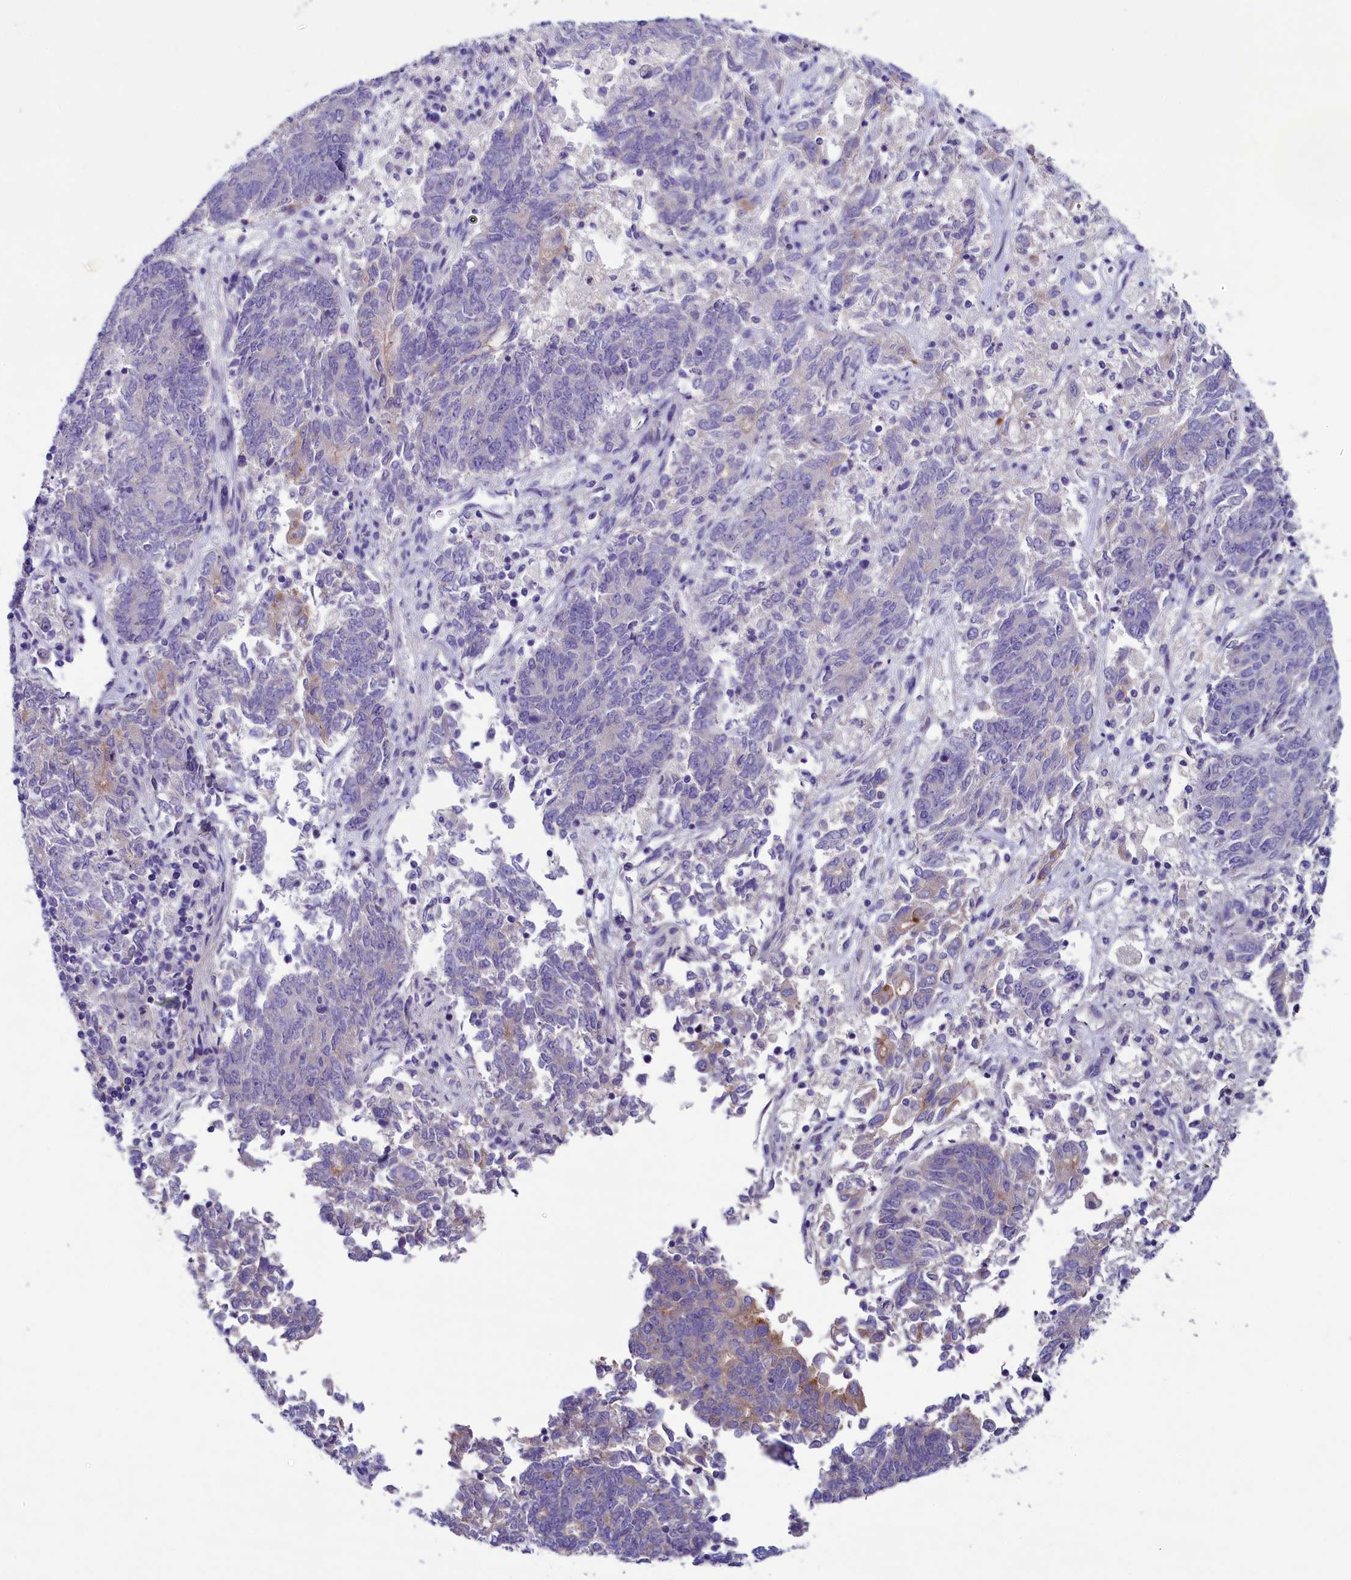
{"staining": {"intensity": "negative", "quantity": "none", "location": "none"}, "tissue": "endometrial cancer", "cell_type": "Tumor cells", "image_type": "cancer", "snomed": [{"axis": "morphology", "description": "Adenocarcinoma, NOS"}, {"axis": "topography", "description": "Endometrium"}], "caption": "A micrograph of endometrial adenocarcinoma stained for a protein exhibits no brown staining in tumor cells.", "gene": "KRBOX5", "patient": {"sex": "female", "age": 80}}